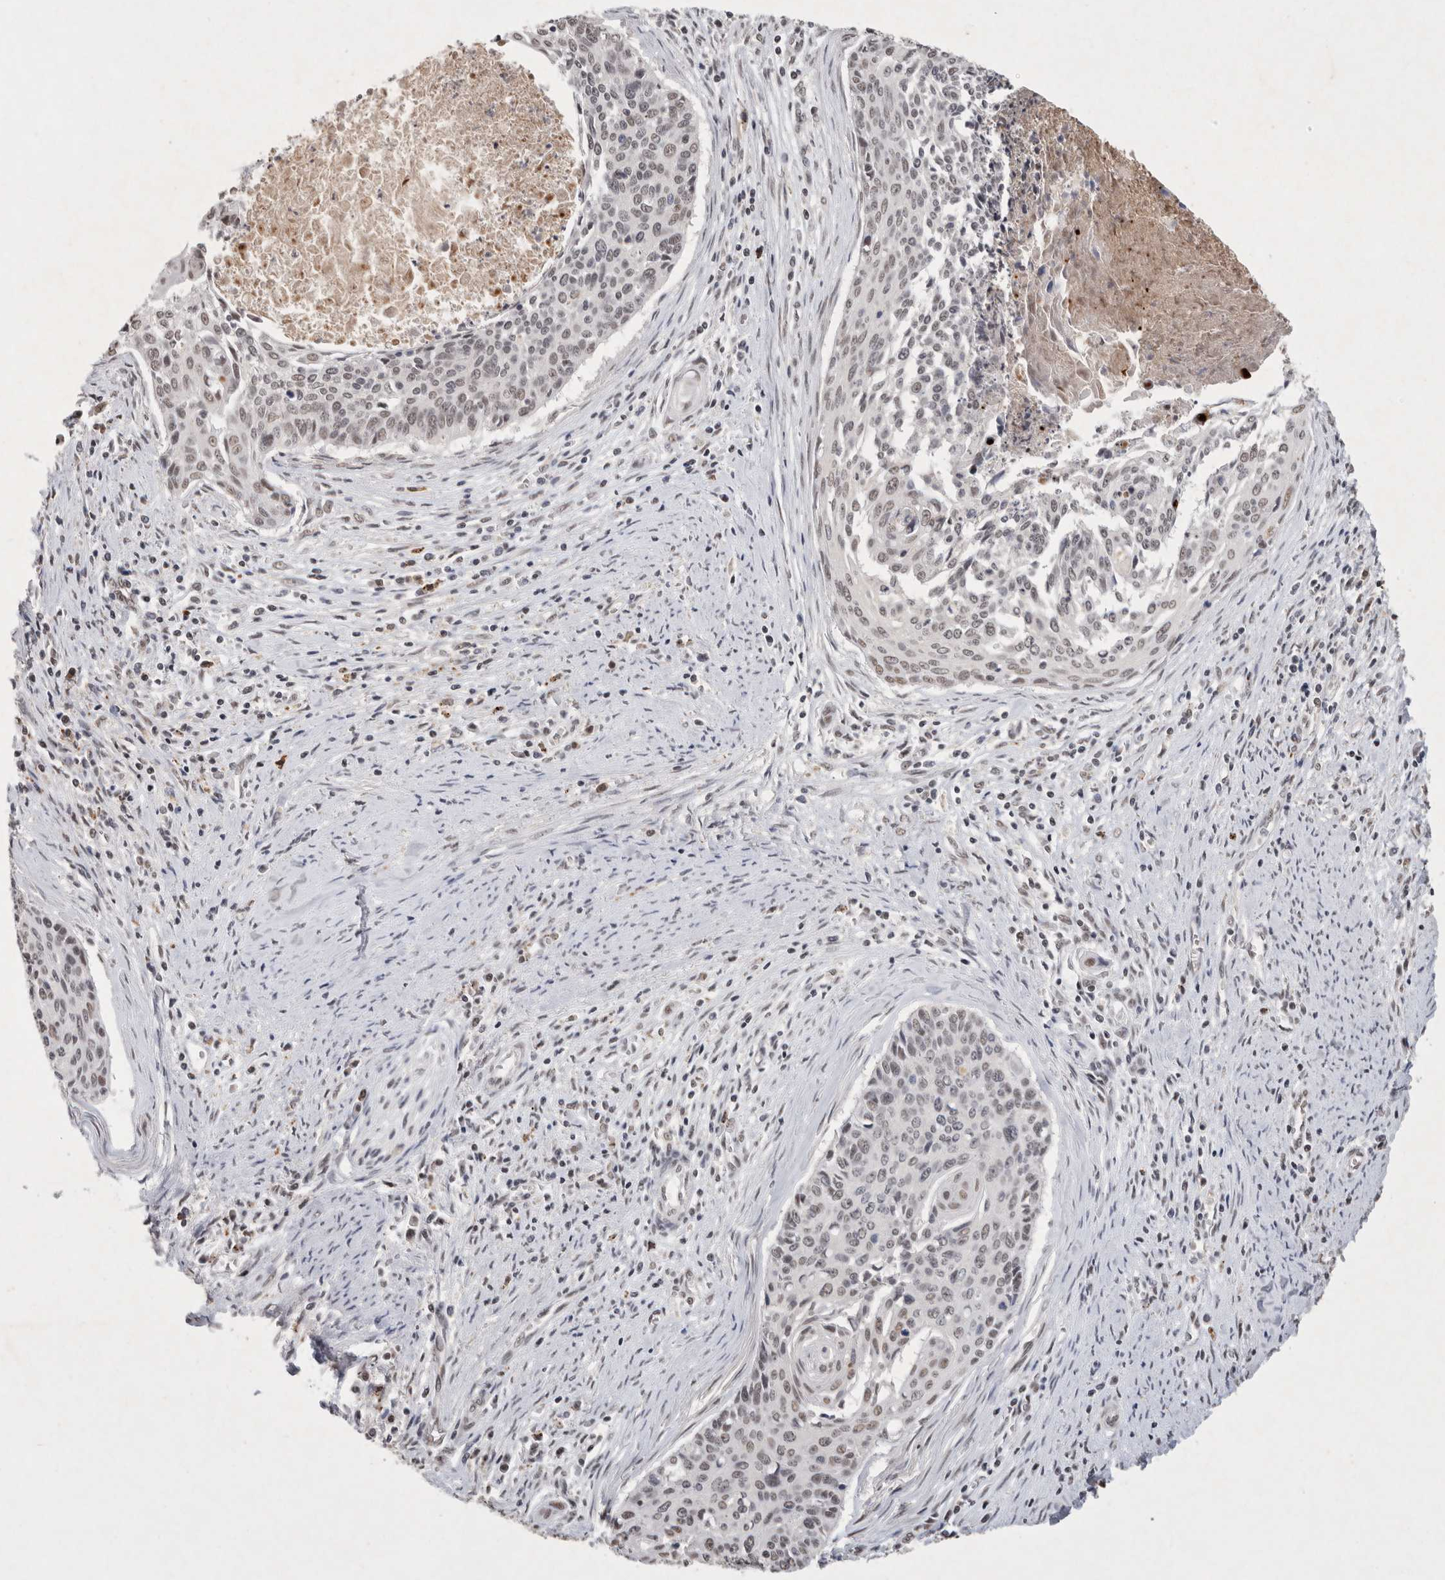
{"staining": {"intensity": "weak", "quantity": "<25%", "location": "nuclear"}, "tissue": "cervical cancer", "cell_type": "Tumor cells", "image_type": "cancer", "snomed": [{"axis": "morphology", "description": "Squamous cell carcinoma, NOS"}, {"axis": "topography", "description": "Cervix"}], "caption": "An IHC image of cervical cancer (squamous cell carcinoma) is shown. There is no staining in tumor cells of cervical cancer (squamous cell carcinoma). Brightfield microscopy of immunohistochemistry stained with DAB (3,3'-diaminobenzidine) (brown) and hematoxylin (blue), captured at high magnification.", "gene": "XRCC5", "patient": {"sex": "female", "age": 55}}